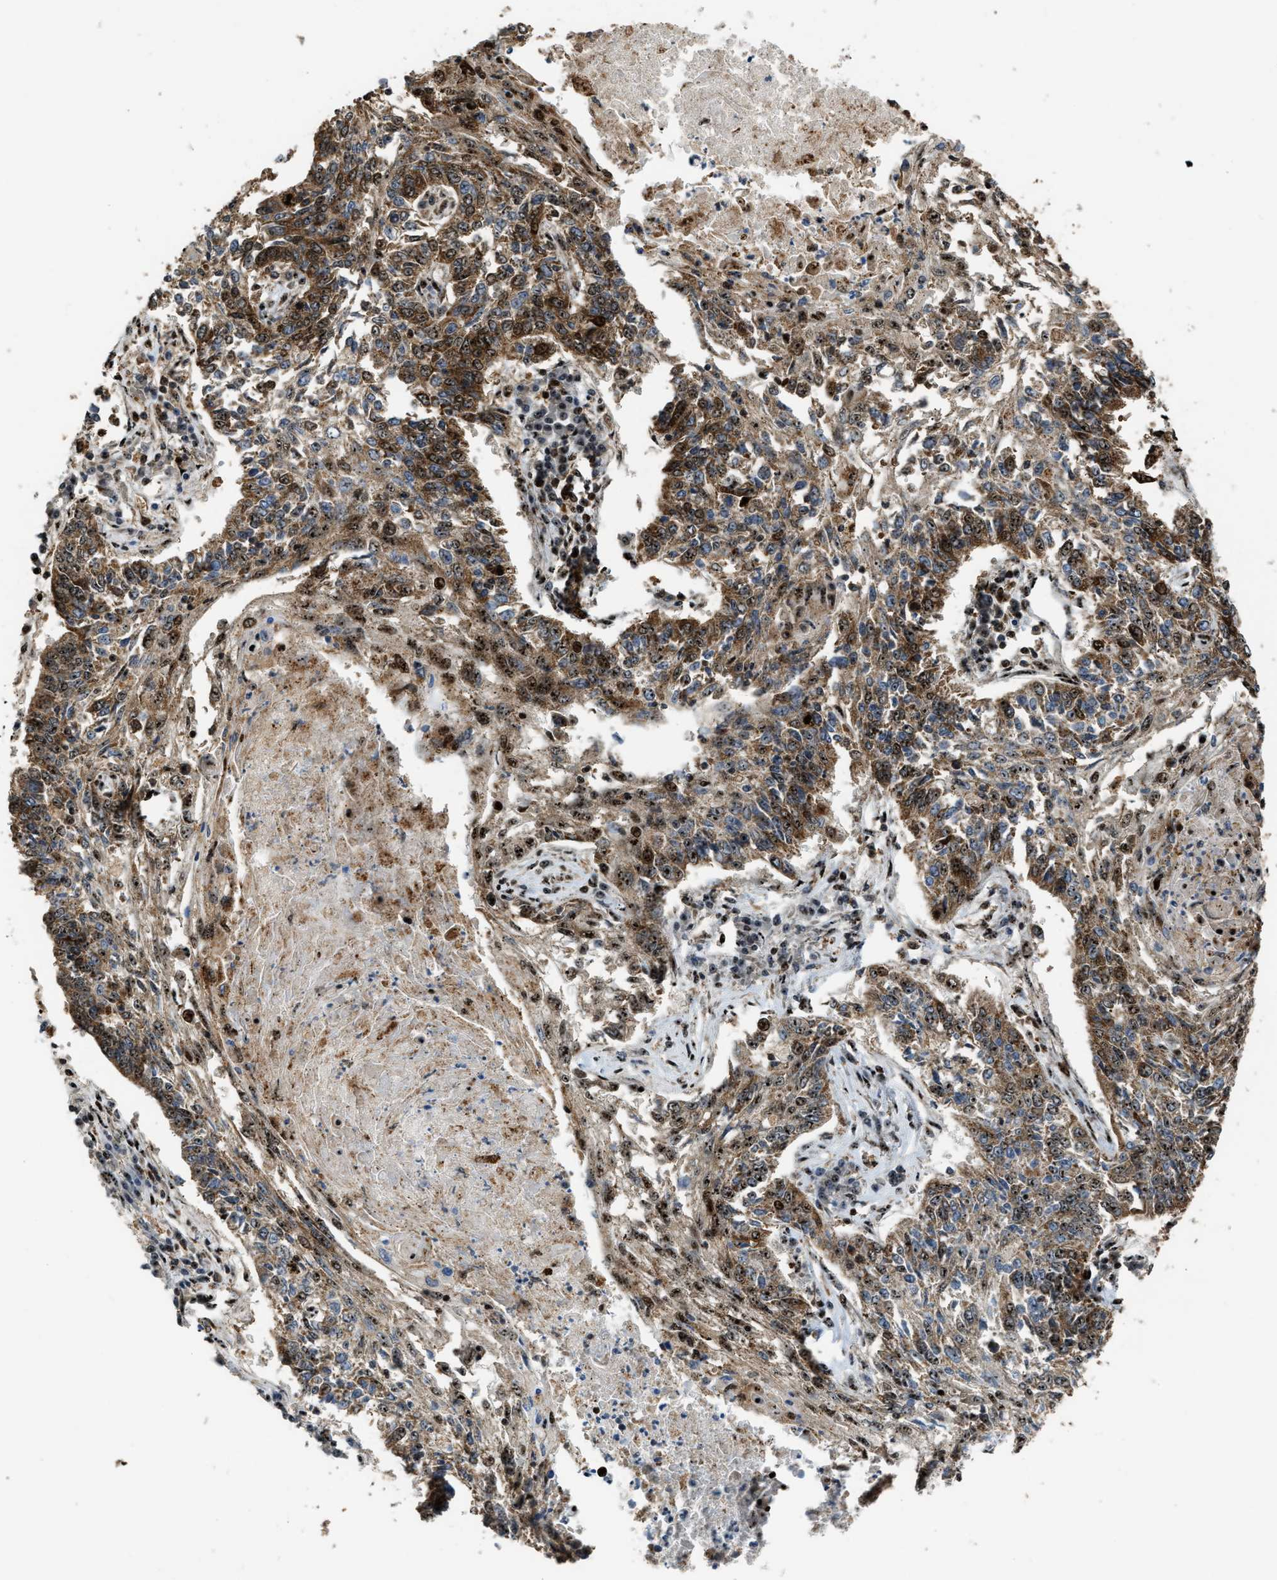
{"staining": {"intensity": "moderate", "quantity": ">75%", "location": "cytoplasmic/membranous,nuclear"}, "tissue": "lung cancer", "cell_type": "Tumor cells", "image_type": "cancer", "snomed": [{"axis": "morphology", "description": "Normal tissue, NOS"}, {"axis": "morphology", "description": "Squamous cell carcinoma, NOS"}, {"axis": "topography", "description": "Cartilage tissue"}, {"axis": "topography", "description": "Bronchus"}, {"axis": "topography", "description": "Lung"}], "caption": "Lung squamous cell carcinoma stained with a brown dye exhibits moderate cytoplasmic/membranous and nuclear positive staining in about >75% of tumor cells.", "gene": "ZNF687", "patient": {"sex": "female", "age": 49}}